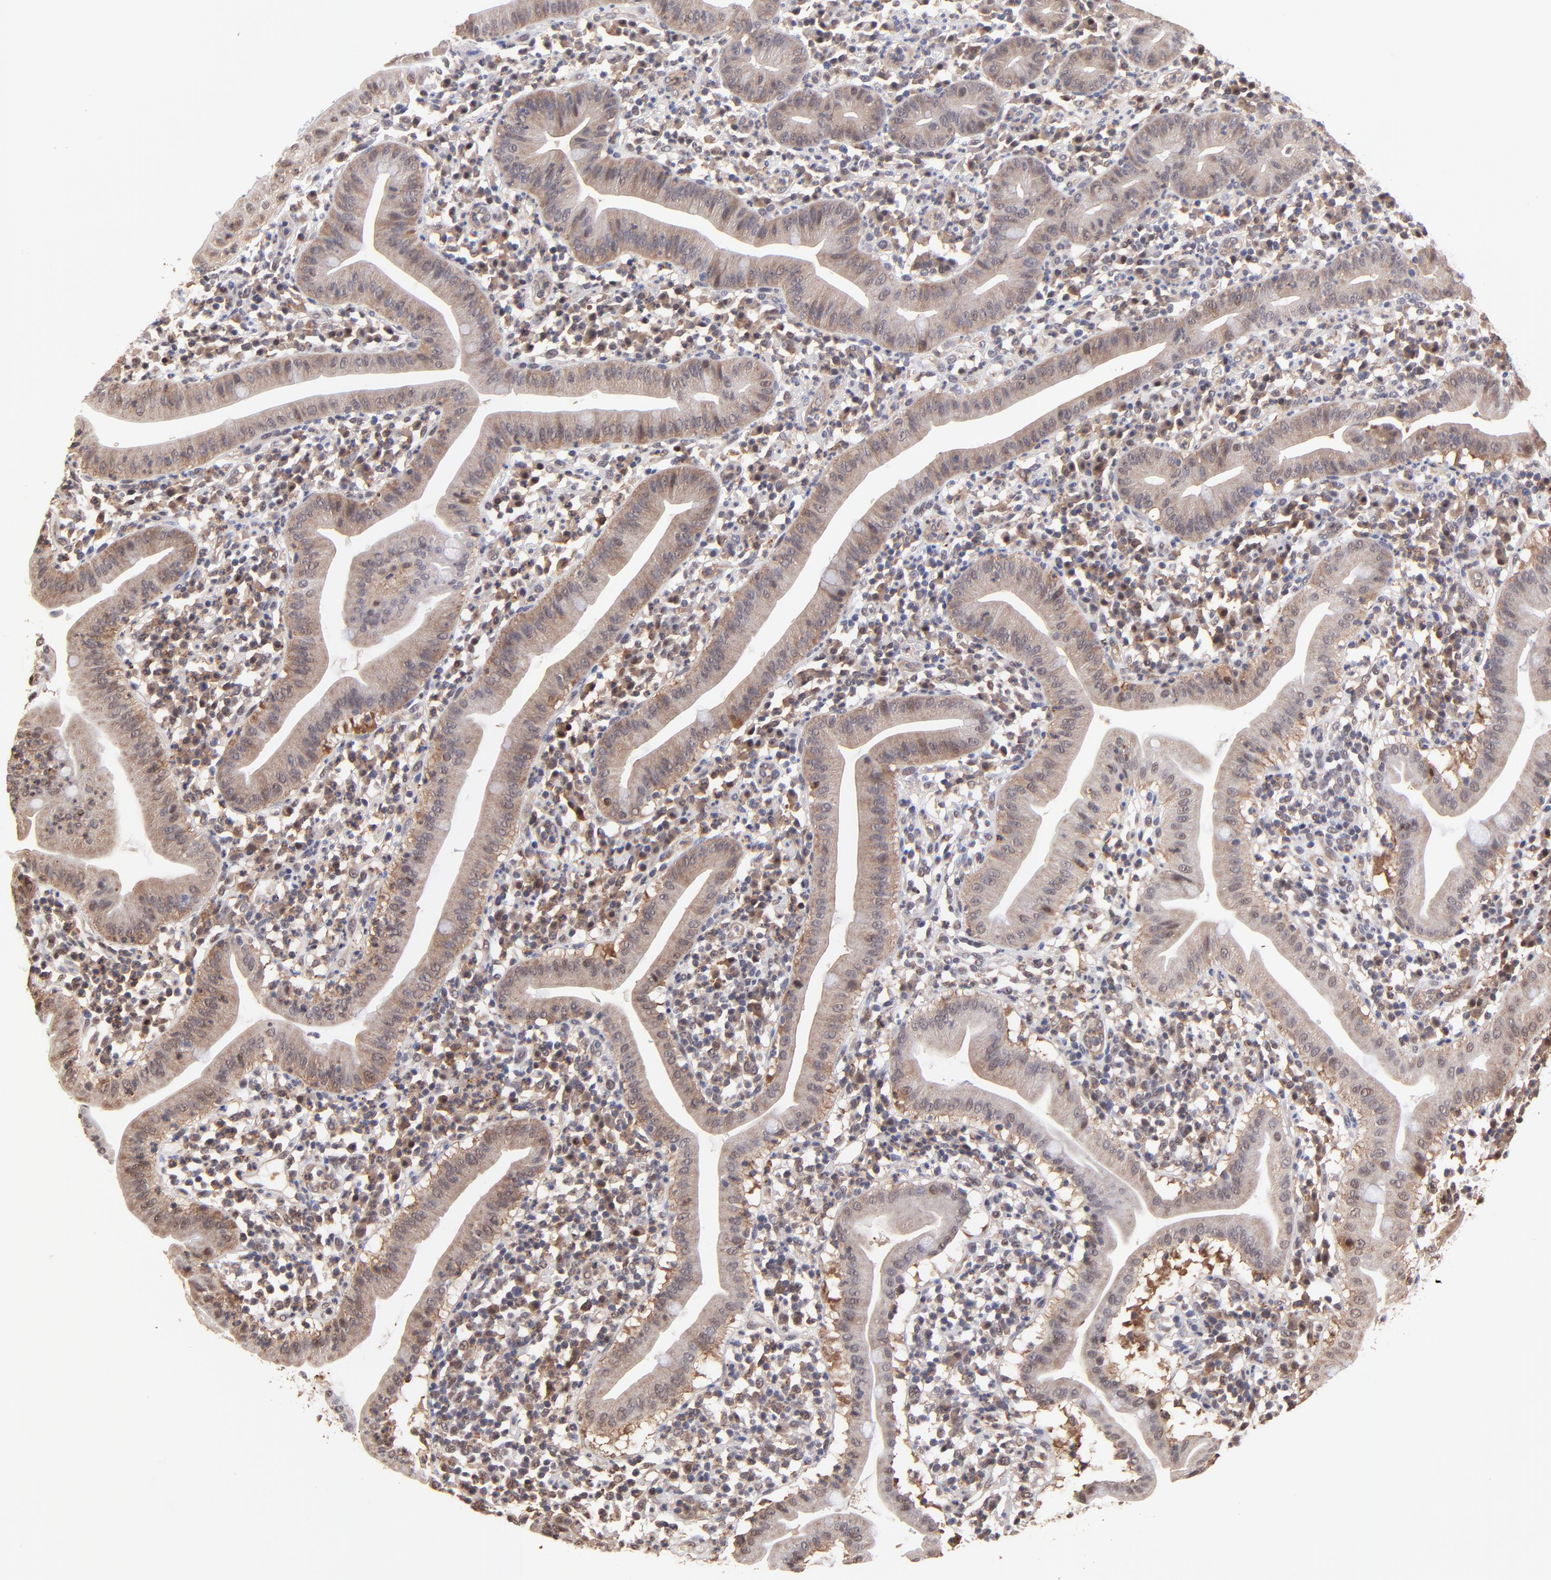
{"staining": {"intensity": "moderate", "quantity": ">75%", "location": "cytoplasmic/membranous"}, "tissue": "duodenum", "cell_type": "Glandular cells", "image_type": "normal", "snomed": [{"axis": "morphology", "description": "Normal tissue, NOS"}, {"axis": "topography", "description": "Duodenum"}], "caption": "A brown stain shows moderate cytoplasmic/membranous positivity of a protein in glandular cells of normal duodenum. (DAB (3,3'-diaminobenzidine) IHC with brightfield microscopy, high magnification).", "gene": "PSMA6", "patient": {"sex": "male", "age": 50}}